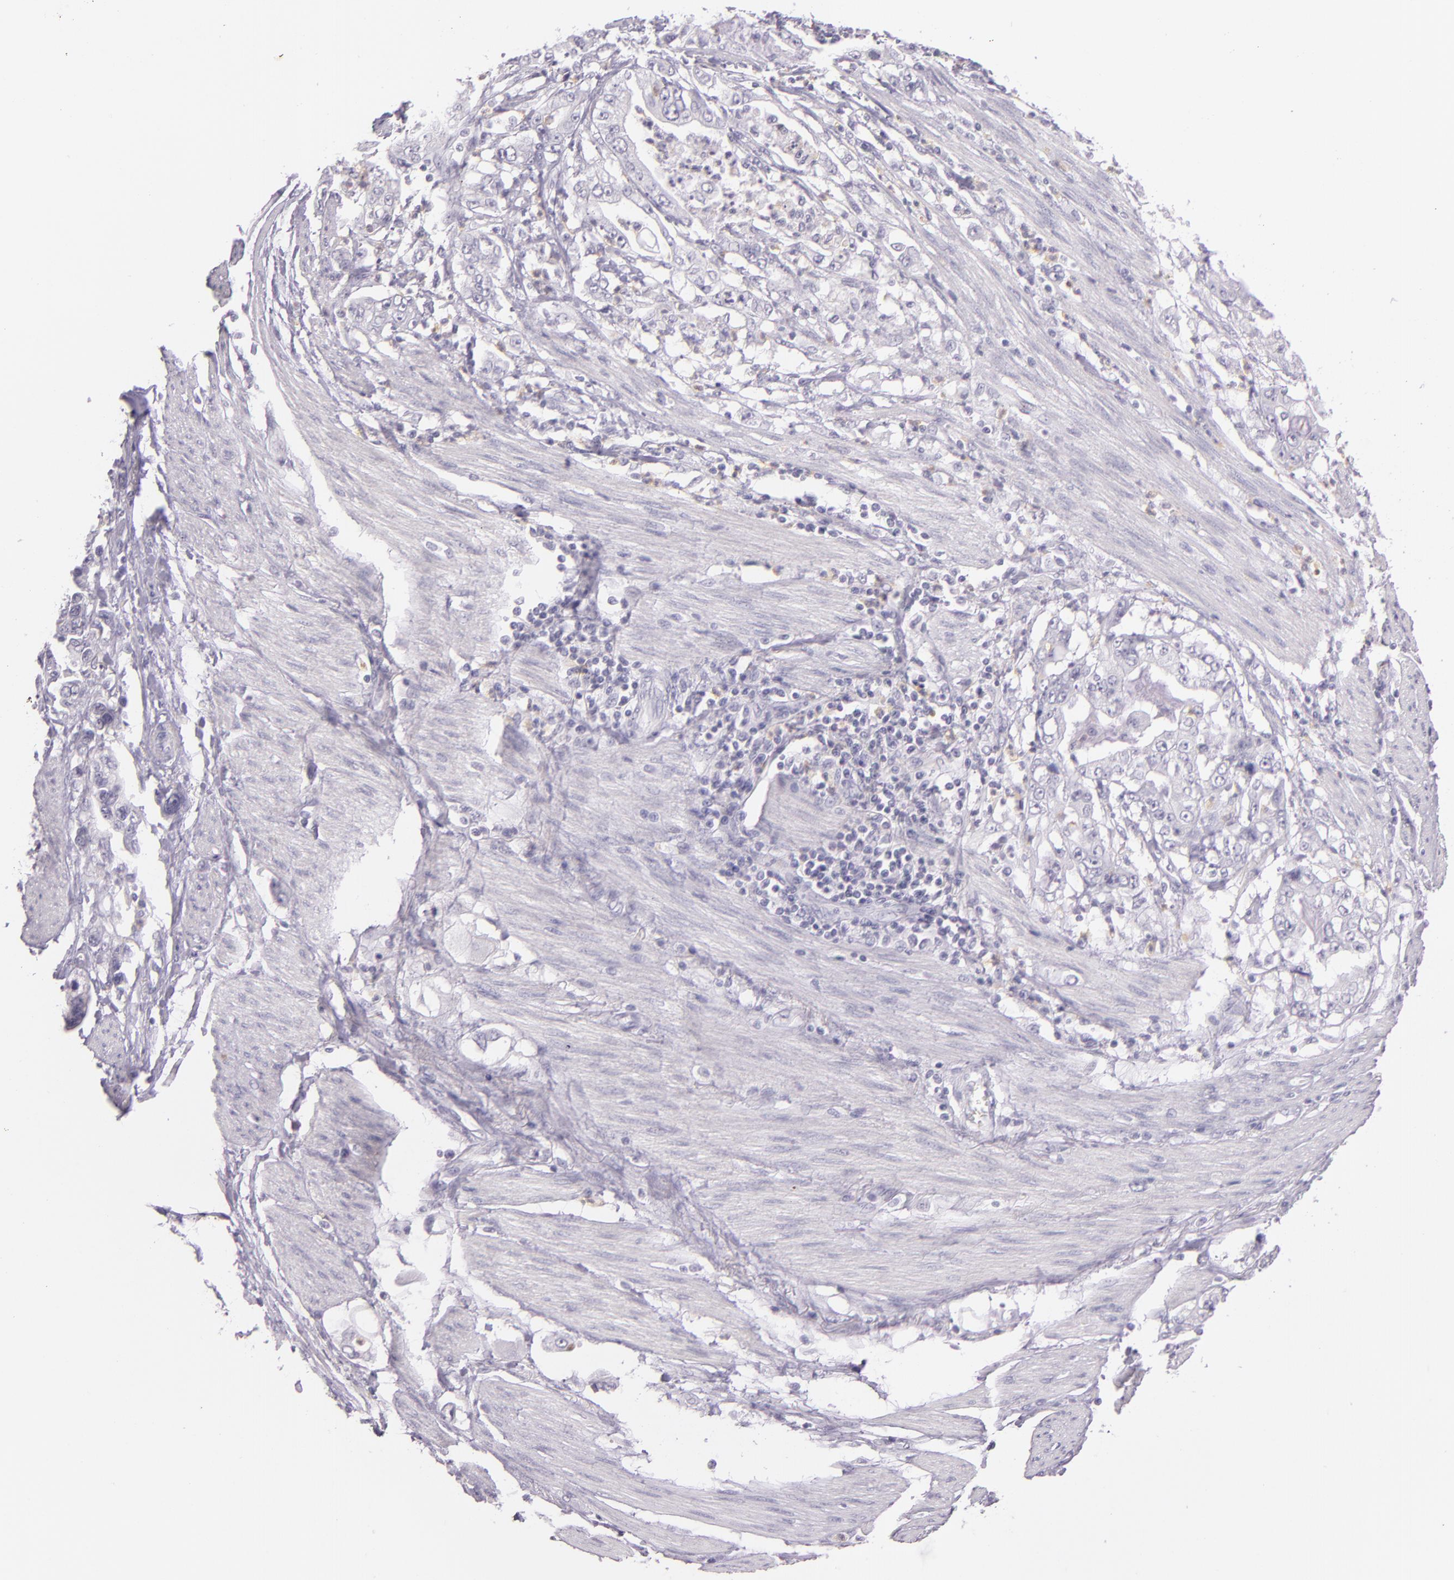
{"staining": {"intensity": "negative", "quantity": "none", "location": "none"}, "tissue": "stomach cancer", "cell_type": "Tumor cells", "image_type": "cancer", "snomed": [{"axis": "morphology", "description": "Adenocarcinoma, NOS"}, {"axis": "topography", "description": "Pancreas"}, {"axis": "topography", "description": "Stomach, upper"}], "caption": "Immunohistochemistry (IHC) micrograph of stomach cancer (adenocarcinoma) stained for a protein (brown), which demonstrates no positivity in tumor cells.", "gene": "CBS", "patient": {"sex": "male", "age": 77}}